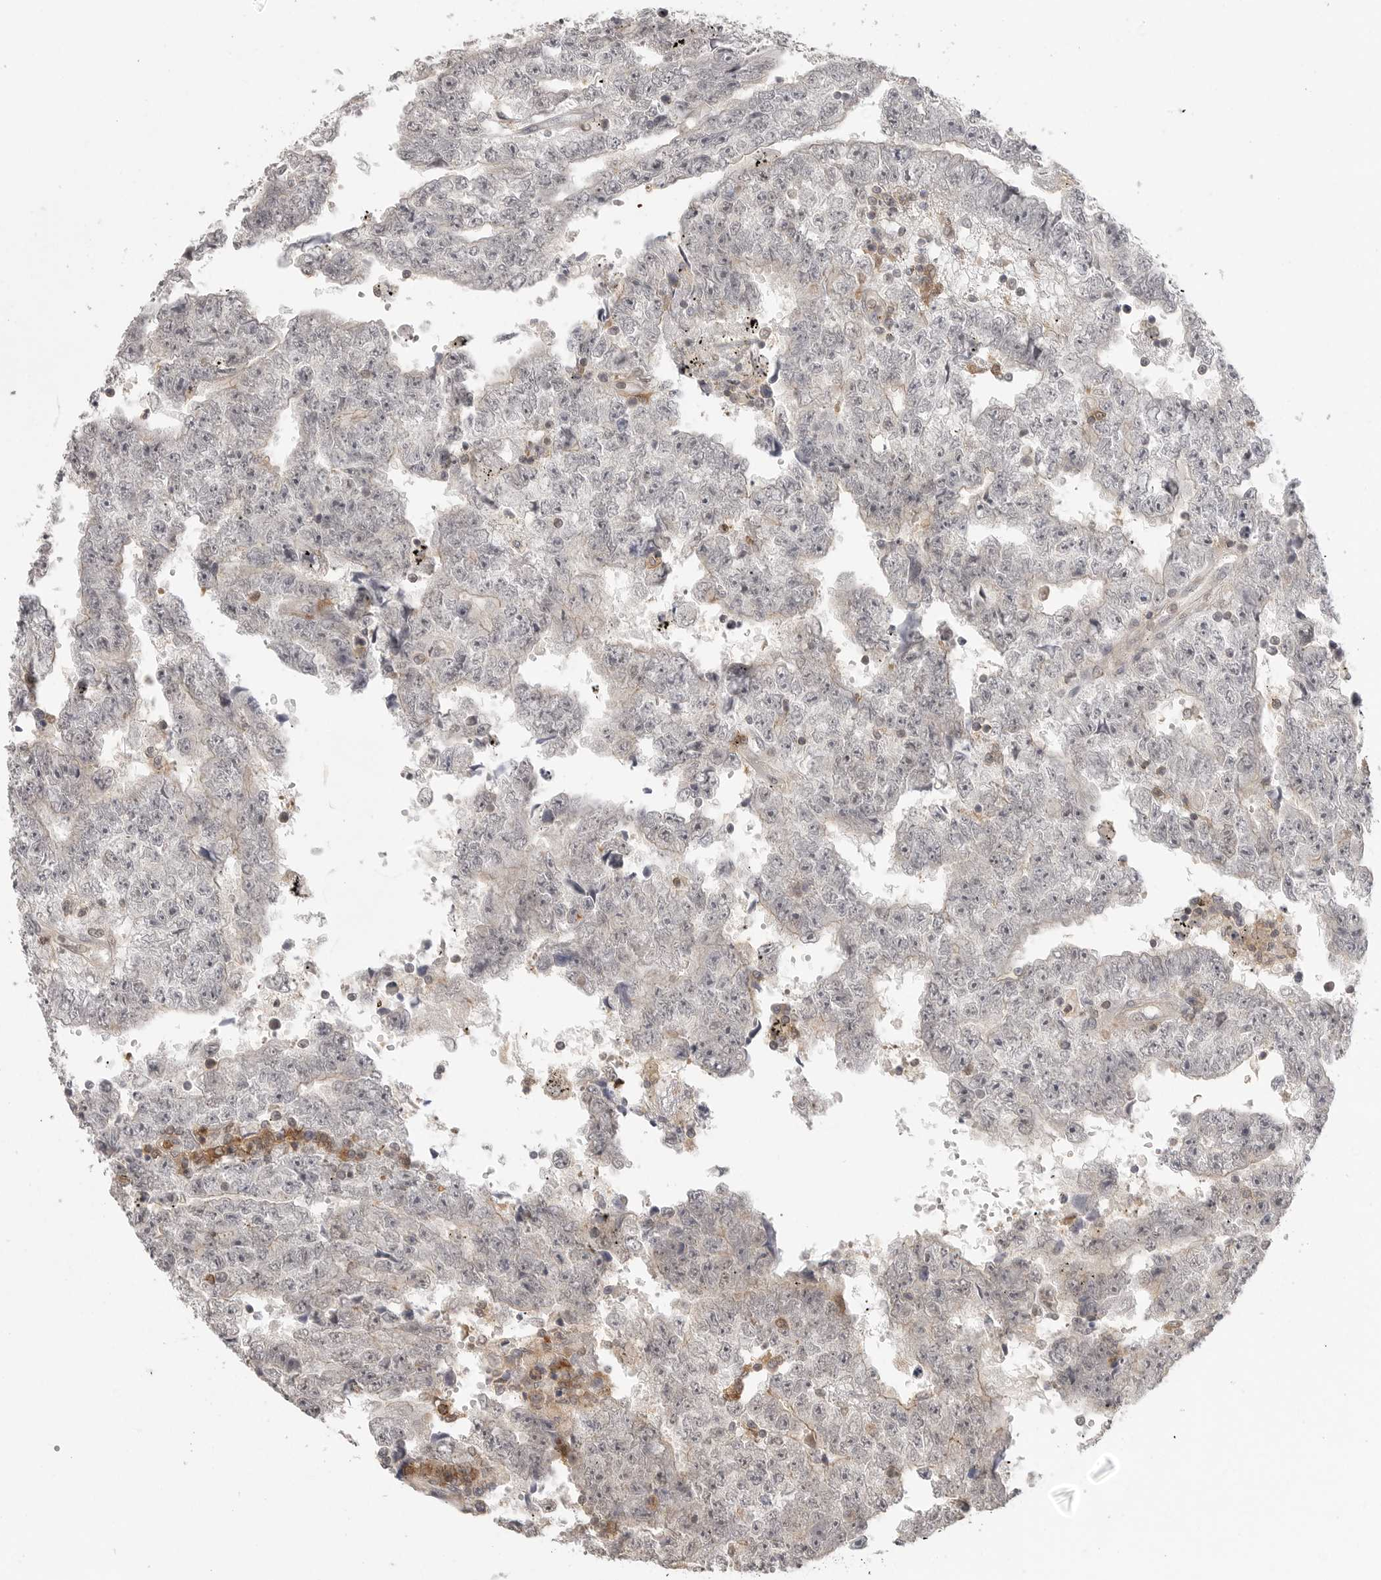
{"staining": {"intensity": "negative", "quantity": "none", "location": "none"}, "tissue": "testis cancer", "cell_type": "Tumor cells", "image_type": "cancer", "snomed": [{"axis": "morphology", "description": "Carcinoma, Embryonal, NOS"}, {"axis": "topography", "description": "Testis"}], "caption": "This is a micrograph of IHC staining of testis cancer (embryonal carcinoma), which shows no positivity in tumor cells.", "gene": "DBNL", "patient": {"sex": "male", "age": 25}}